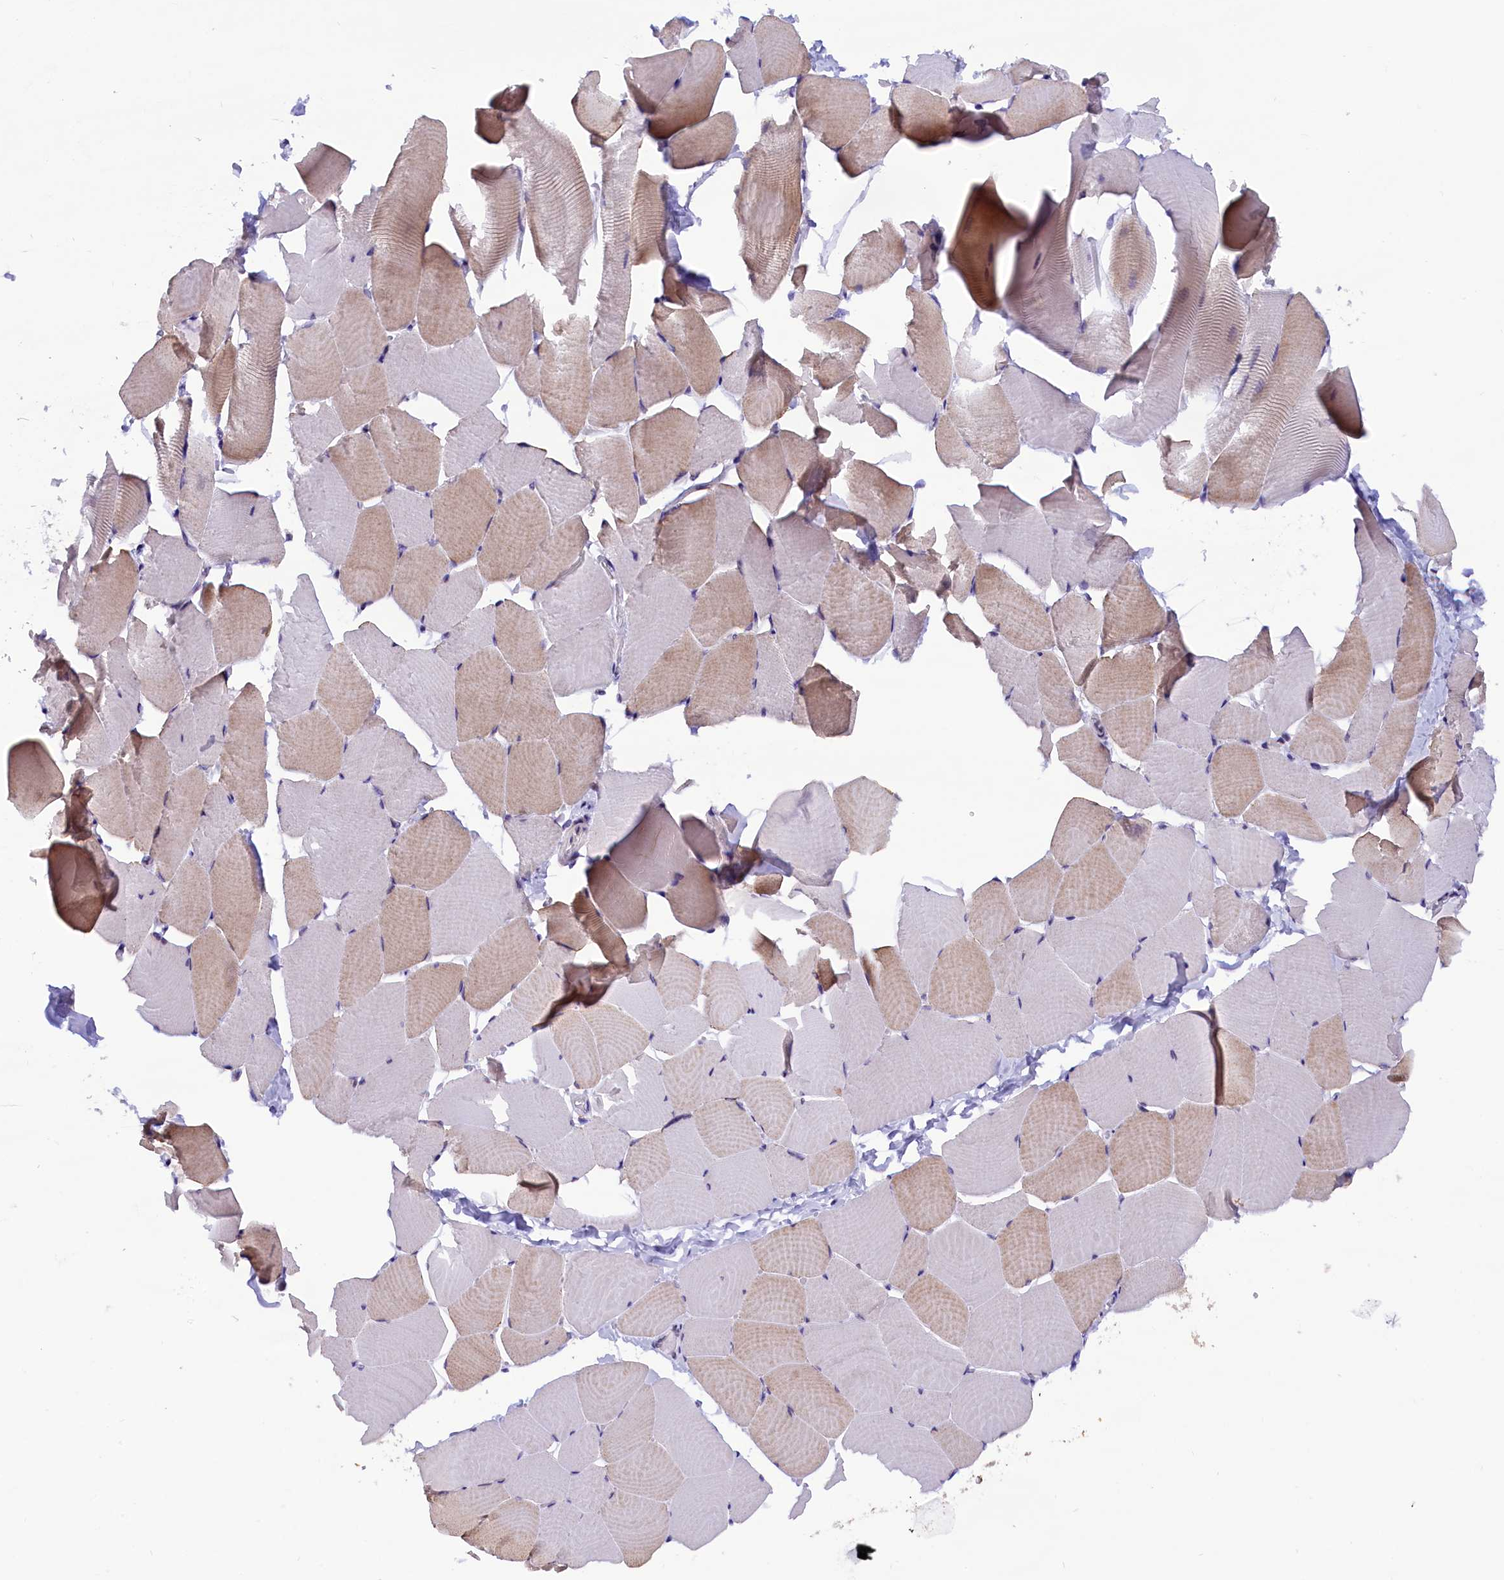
{"staining": {"intensity": "weak", "quantity": "<25%", "location": "cytoplasmic/membranous"}, "tissue": "skeletal muscle", "cell_type": "Myocytes", "image_type": "normal", "snomed": [{"axis": "morphology", "description": "Normal tissue, NOS"}, {"axis": "topography", "description": "Skeletal muscle"}], "caption": "Myocytes show no significant staining in unremarkable skeletal muscle. (Brightfield microscopy of DAB IHC at high magnification).", "gene": "CDYL2", "patient": {"sex": "male", "age": 25}}